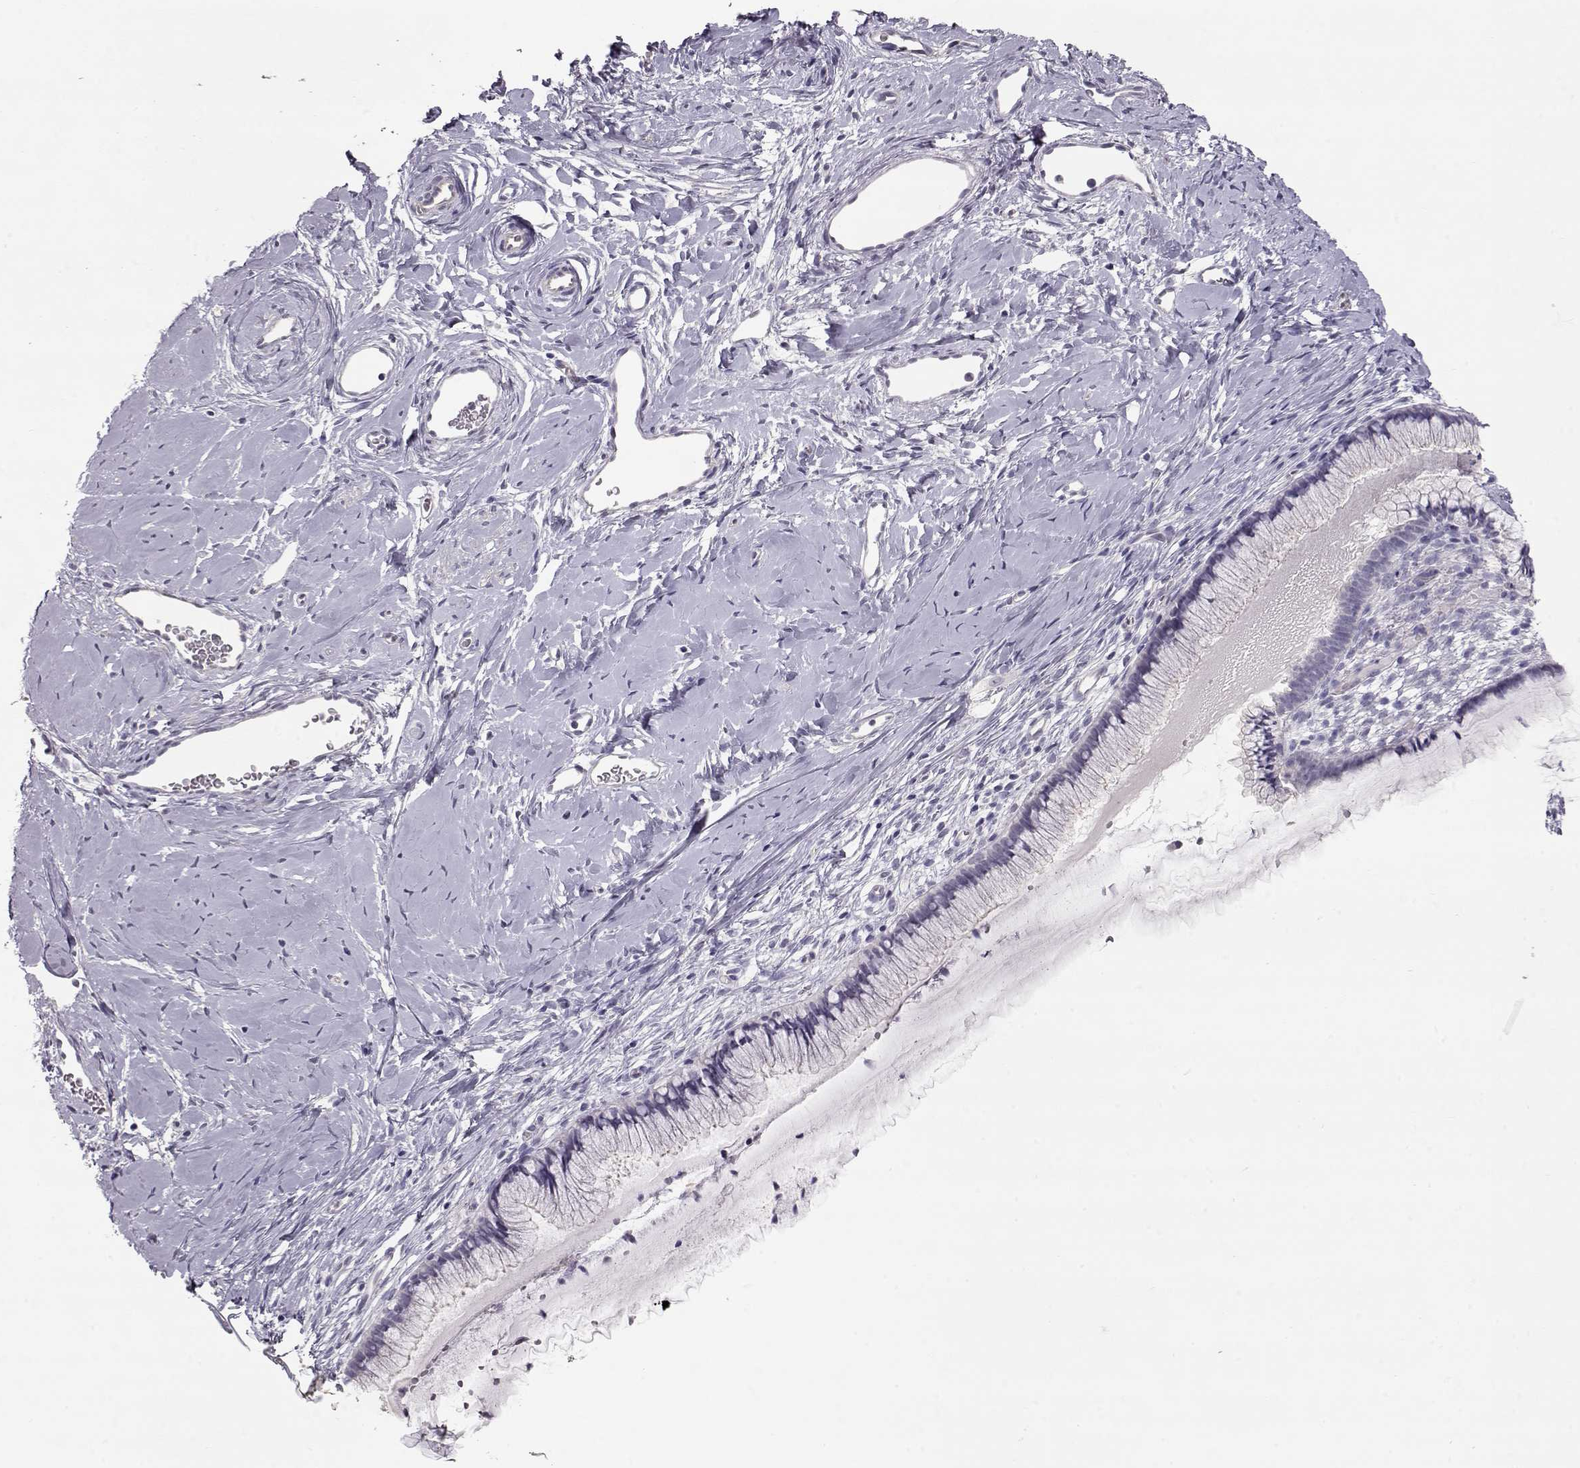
{"staining": {"intensity": "negative", "quantity": "none", "location": "none"}, "tissue": "cervix", "cell_type": "Glandular cells", "image_type": "normal", "snomed": [{"axis": "morphology", "description": "Normal tissue, NOS"}, {"axis": "topography", "description": "Cervix"}], "caption": "Glandular cells show no significant expression in normal cervix.", "gene": "SLC18A1", "patient": {"sex": "female", "age": 40}}